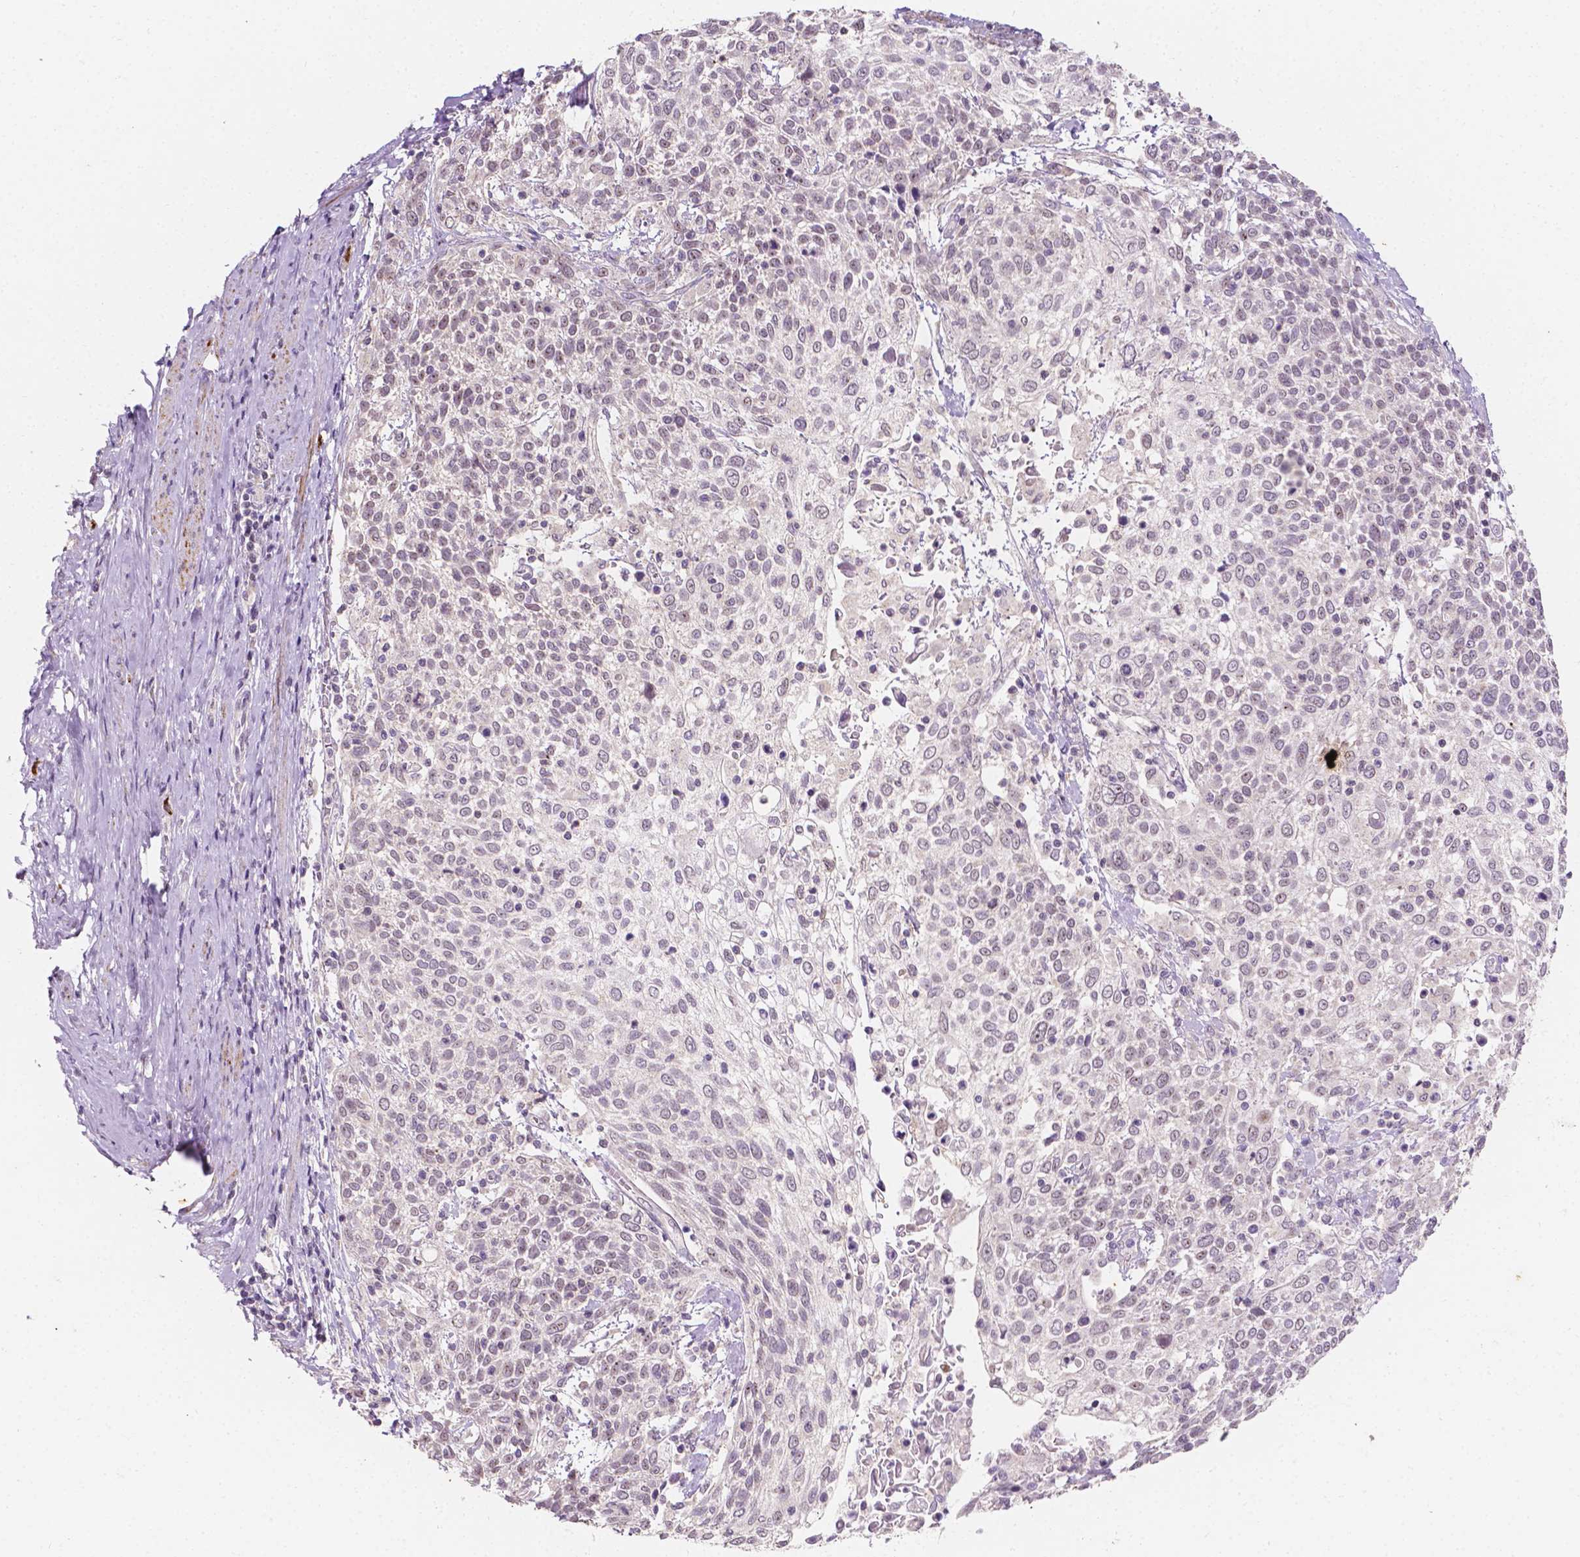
{"staining": {"intensity": "negative", "quantity": "none", "location": "none"}, "tissue": "cervical cancer", "cell_type": "Tumor cells", "image_type": "cancer", "snomed": [{"axis": "morphology", "description": "Squamous cell carcinoma, NOS"}, {"axis": "topography", "description": "Cervix"}], "caption": "Immunohistochemistry image of neoplastic tissue: cervical squamous cell carcinoma stained with DAB shows no significant protein staining in tumor cells. The staining is performed using DAB brown chromogen with nuclei counter-stained in using hematoxylin.", "gene": "SIRT2", "patient": {"sex": "female", "age": 61}}